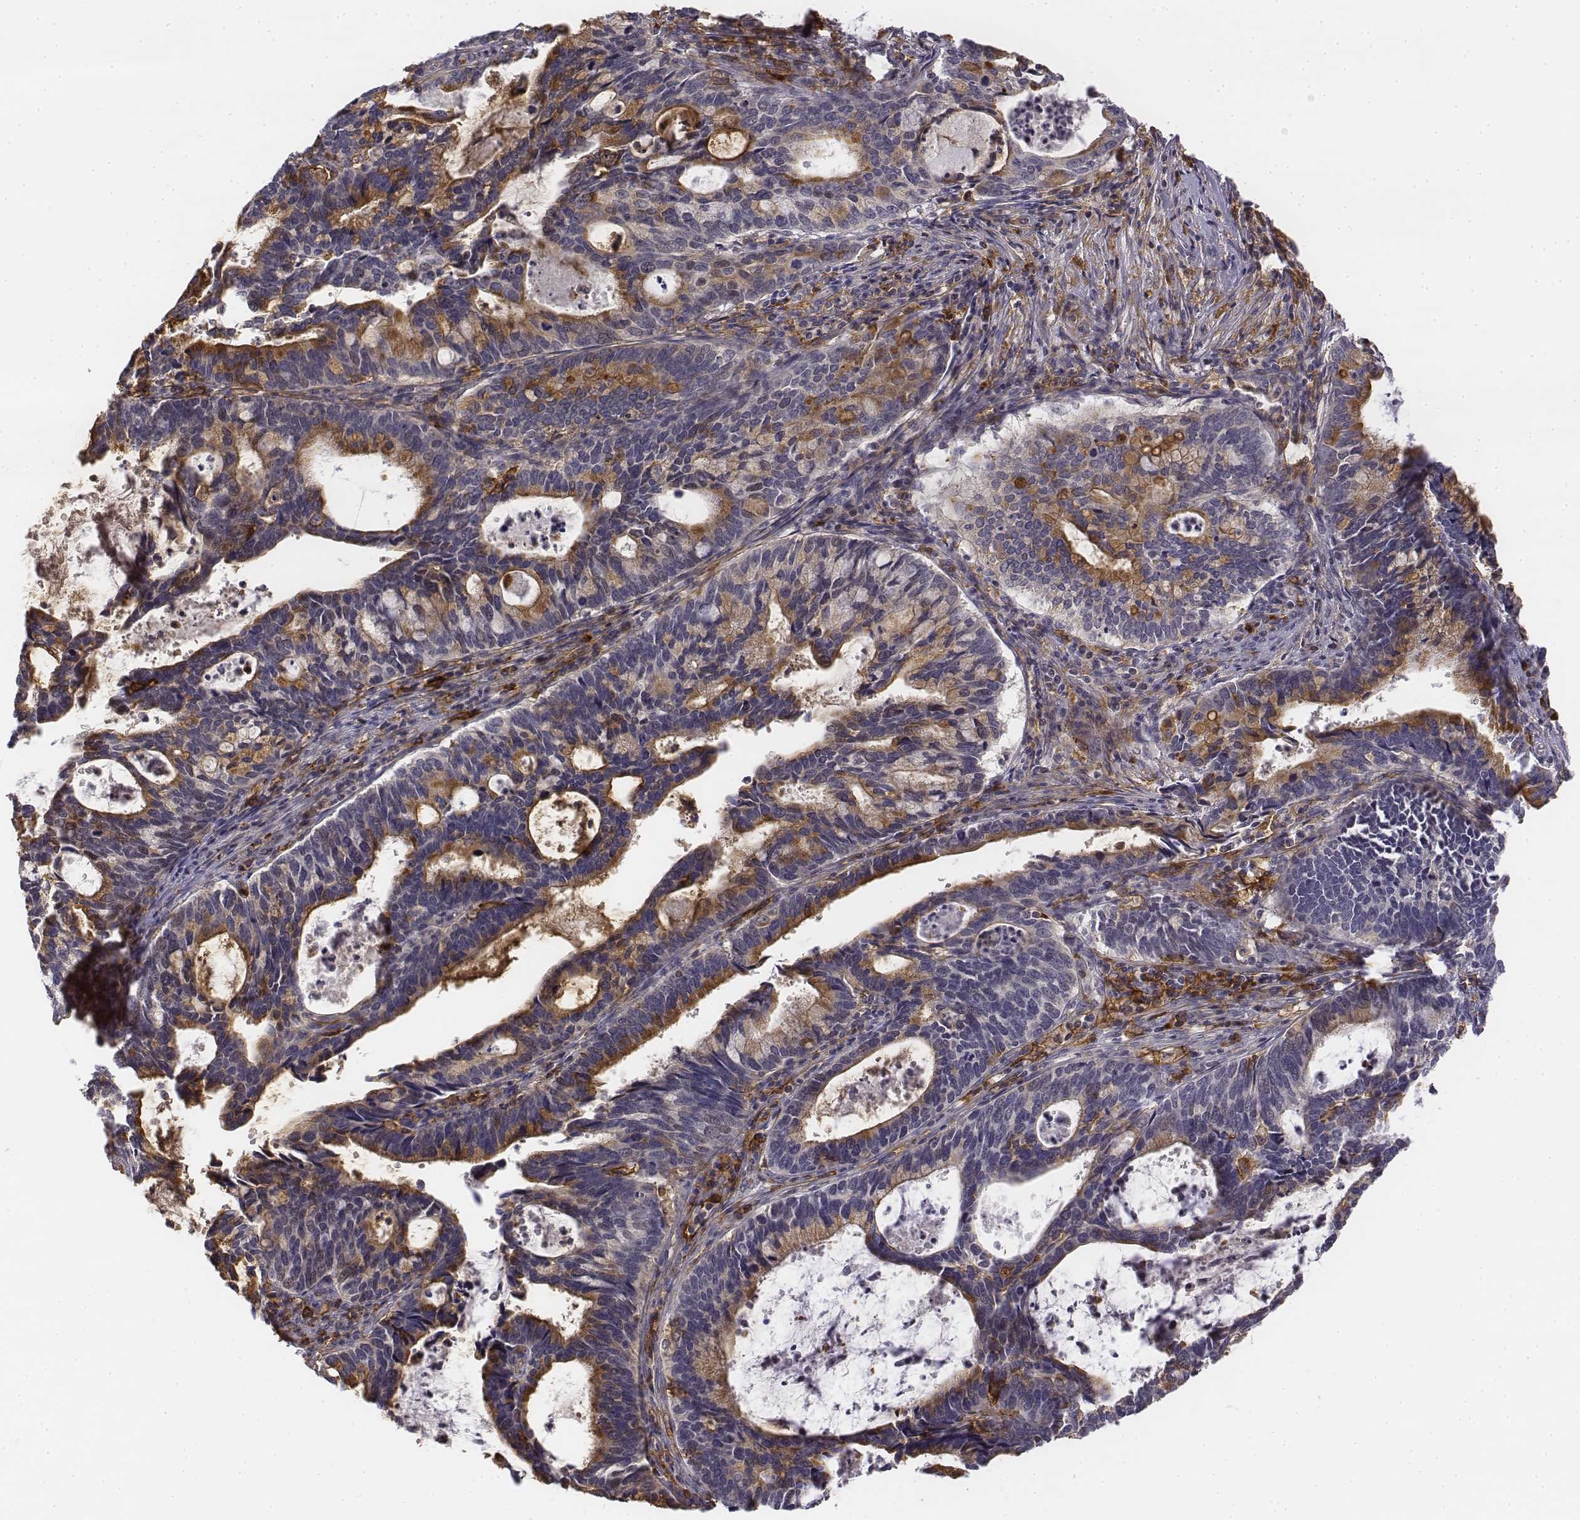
{"staining": {"intensity": "moderate", "quantity": "<25%", "location": "cytoplasmic/membranous"}, "tissue": "cervical cancer", "cell_type": "Tumor cells", "image_type": "cancer", "snomed": [{"axis": "morphology", "description": "Adenocarcinoma, NOS"}, {"axis": "topography", "description": "Cervix"}], "caption": "Adenocarcinoma (cervical) was stained to show a protein in brown. There is low levels of moderate cytoplasmic/membranous staining in approximately <25% of tumor cells.", "gene": "CD14", "patient": {"sex": "female", "age": 42}}